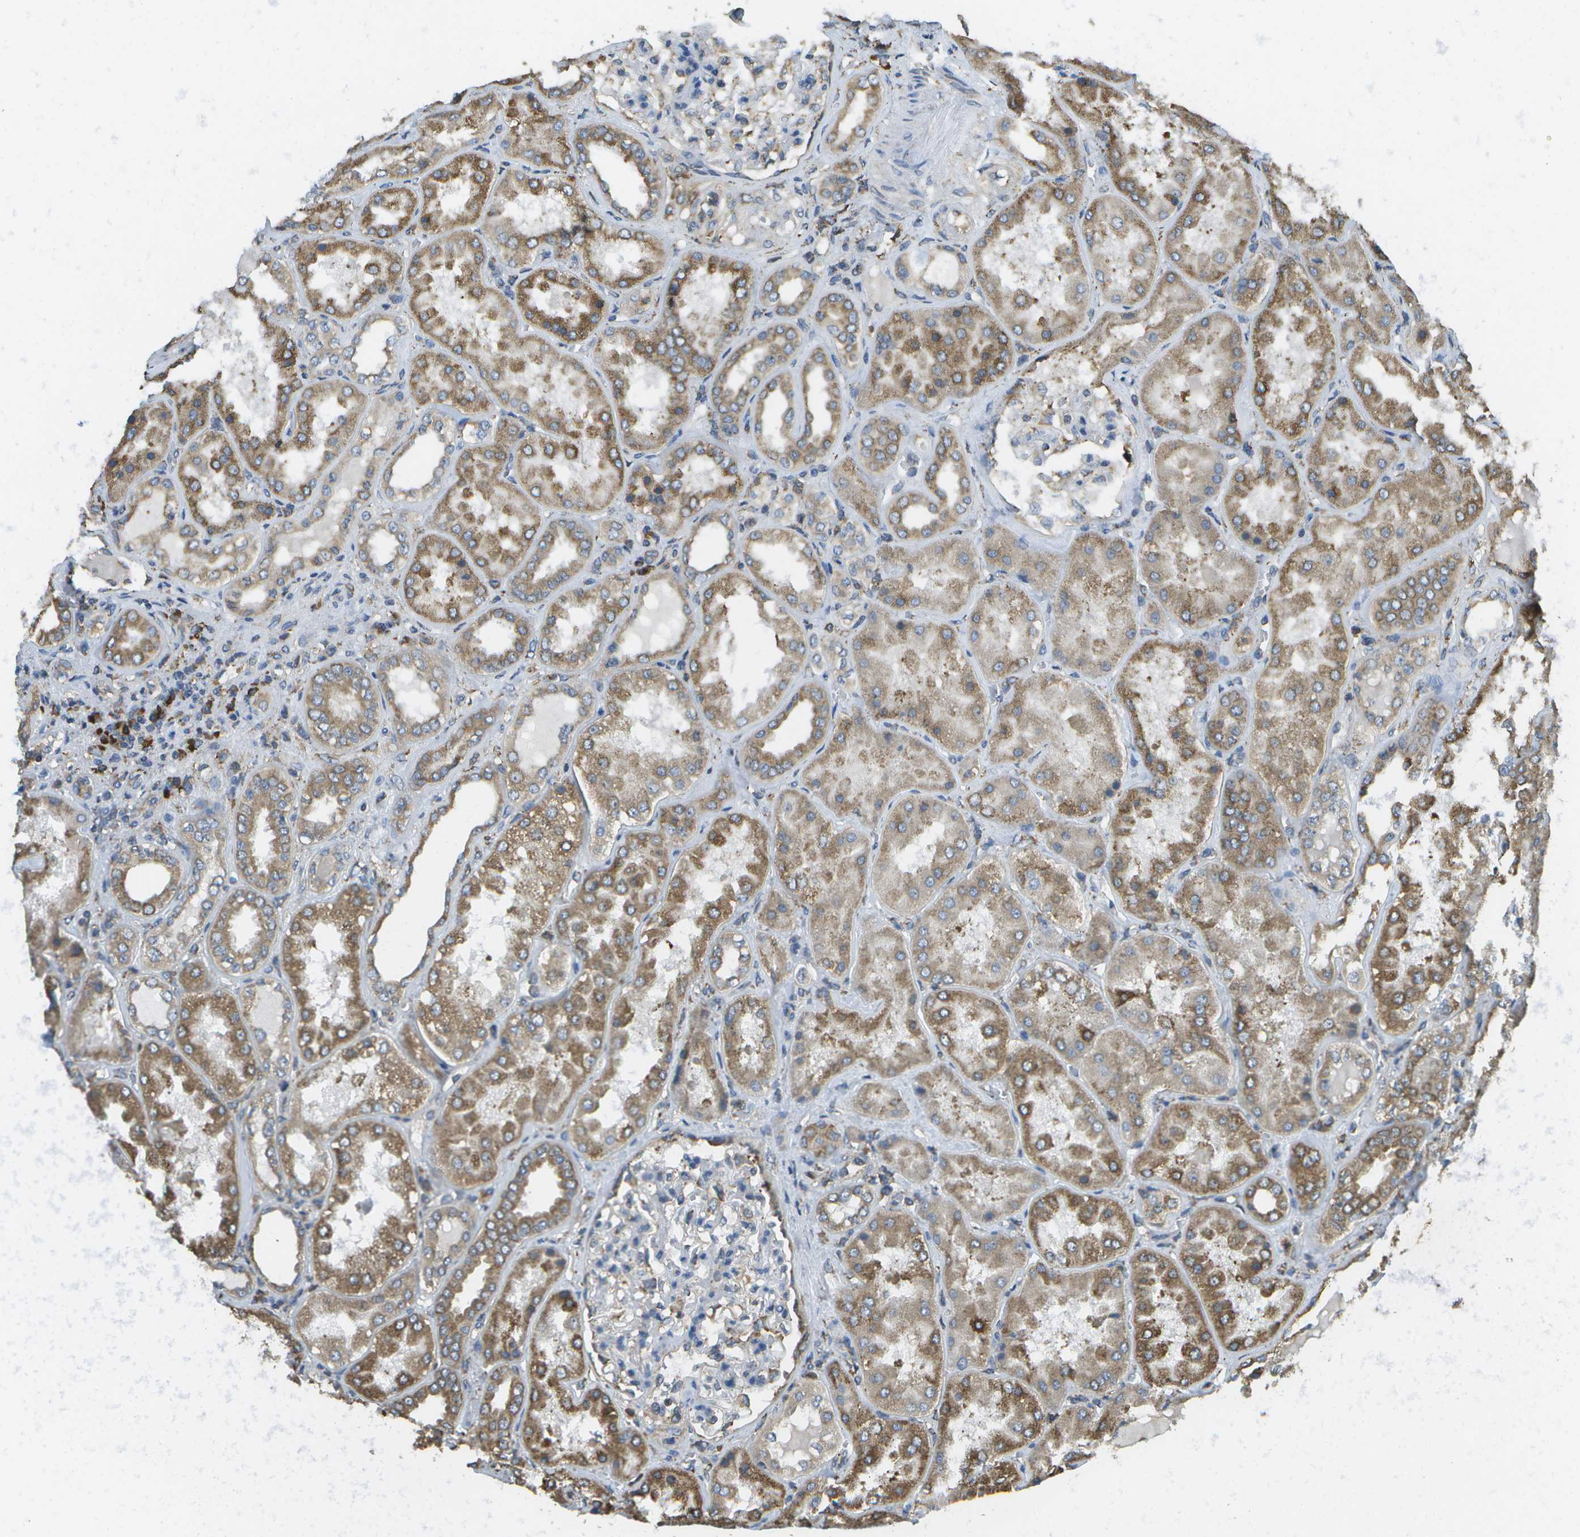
{"staining": {"intensity": "weak", "quantity": "<25%", "location": "cytoplasmic/membranous"}, "tissue": "kidney", "cell_type": "Cells in glomeruli", "image_type": "normal", "snomed": [{"axis": "morphology", "description": "Normal tissue, NOS"}, {"axis": "topography", "description": "Kidney"}], "caption": "Cells in glomeruli show no significant protein expression in unremarkable kidney. (DAB (3,3'-diaminobenzidine) IHC with hematoxylin counter stain).", "gene": "PDIA4", "patient": {"sex": "female", "age": 56}}